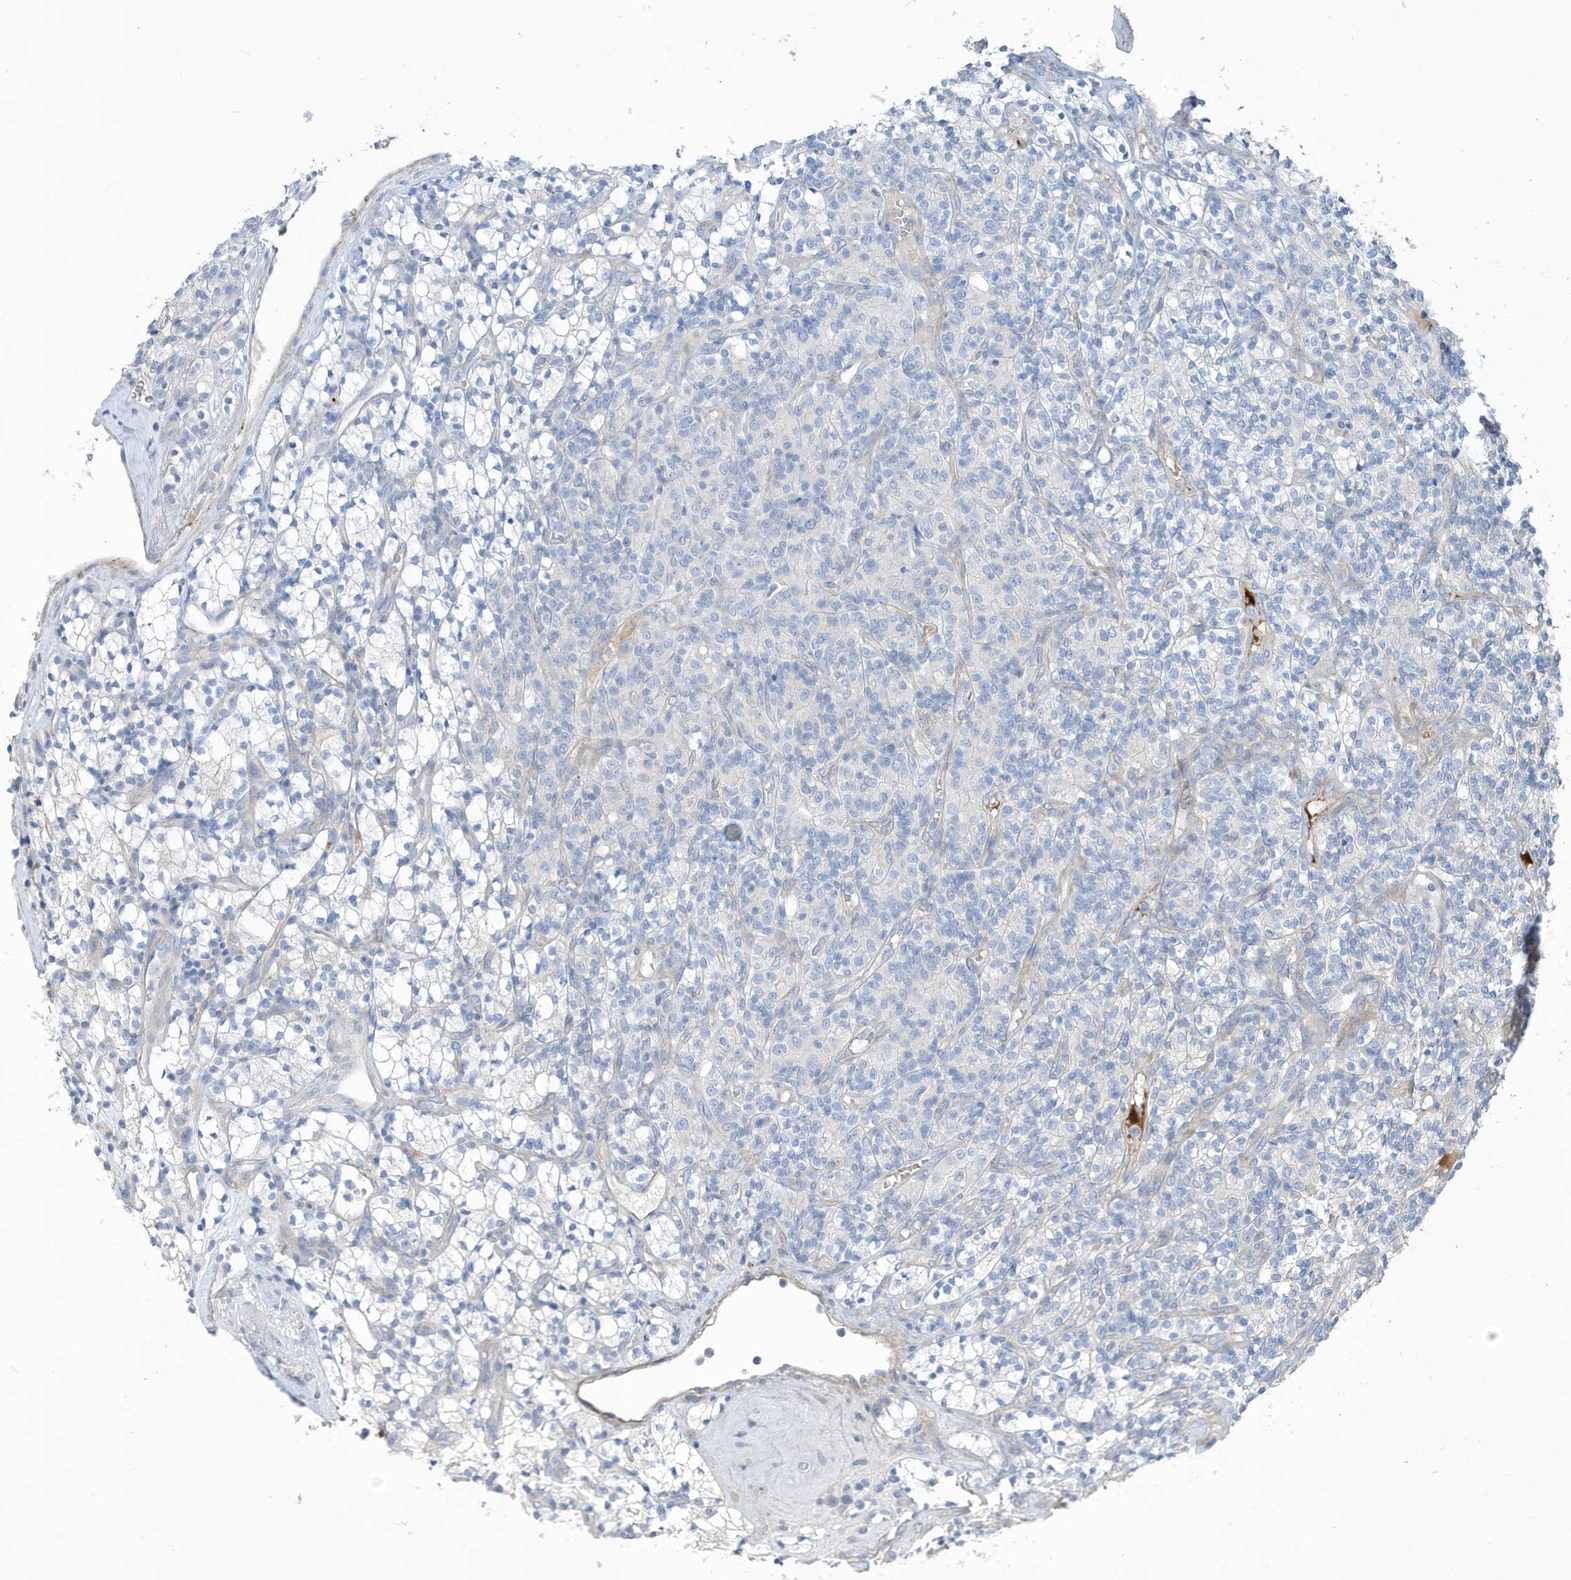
{"staining": {"intensity": "negative", "quantity": "none", "location": "none"}, "tissue": "renal cancer", "cell_type": "Tumor cells", "image_type": "cancer", "snomed": [{"axis": "morphology", "description": "Adenocarcinoma, NOS"}, {"axis": "topography", "description": "Kidney"}], "caption": "Tumor cells show no significant protein positivity in renal cancer (adenocarcinoma).", "gene": "ATP13A5", "patient": {"sex": "male", "age": 77}}